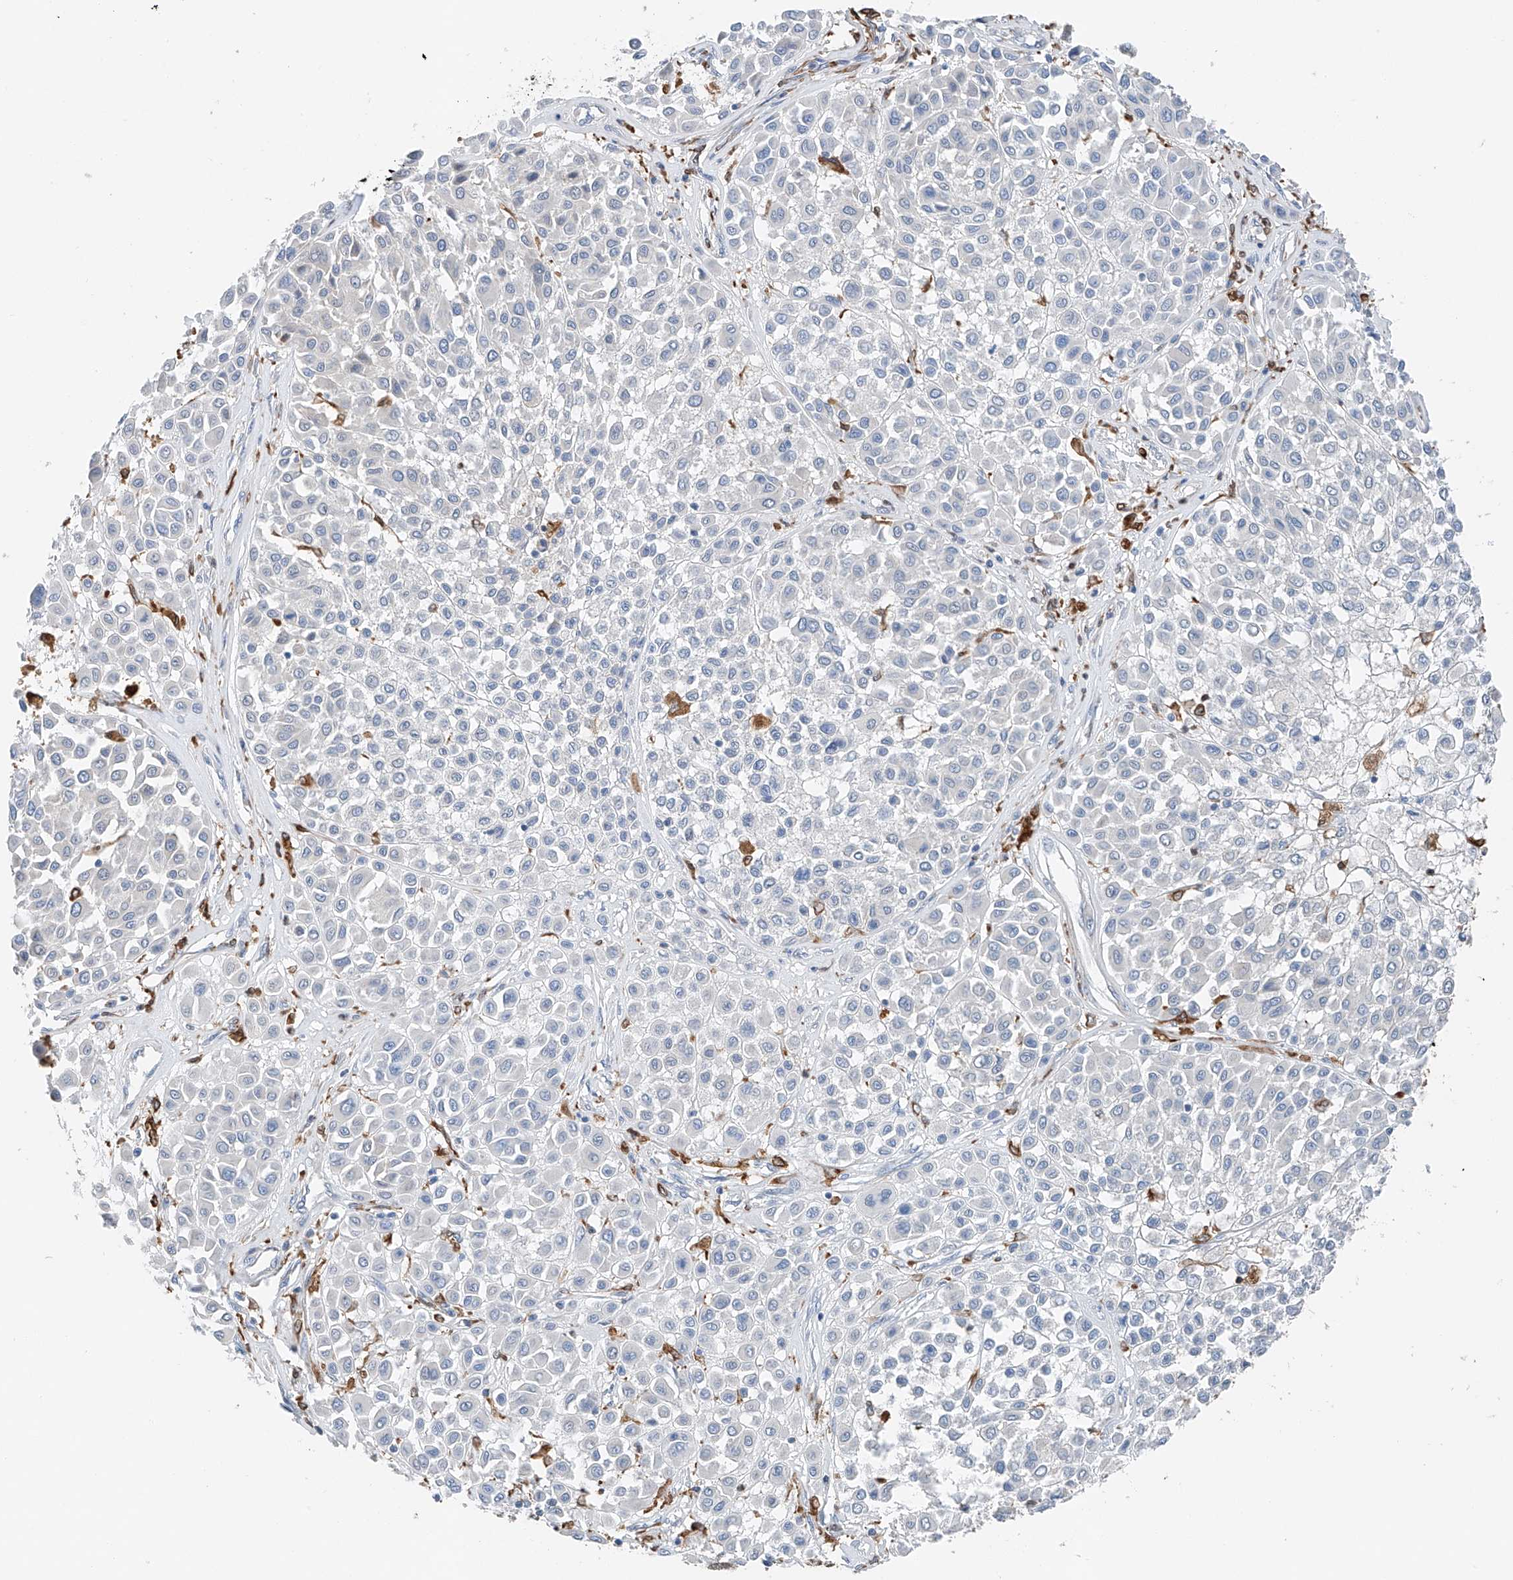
{"staining": {"intensity": "negative", "quantity": "none", "location": "none"}, "tissue": "melanoma", "cell_type": "Tumor cells", "image_type": "cancer", "snomed": [{"axis": "morphology", "description": "Malignant melanoma, Metastatic site"}, {"axis": "topography", "description": "Soft tissue"}], "caption": "The IHC image has no significant expression in tumor cells of malignant melanoma (metastatic site) tissue. (DAB immunohistochemistry (IHC) with hematoxylin counter stain).", "gene": "TBXAS1", "patient": {"sex": "male", "age": 41}}